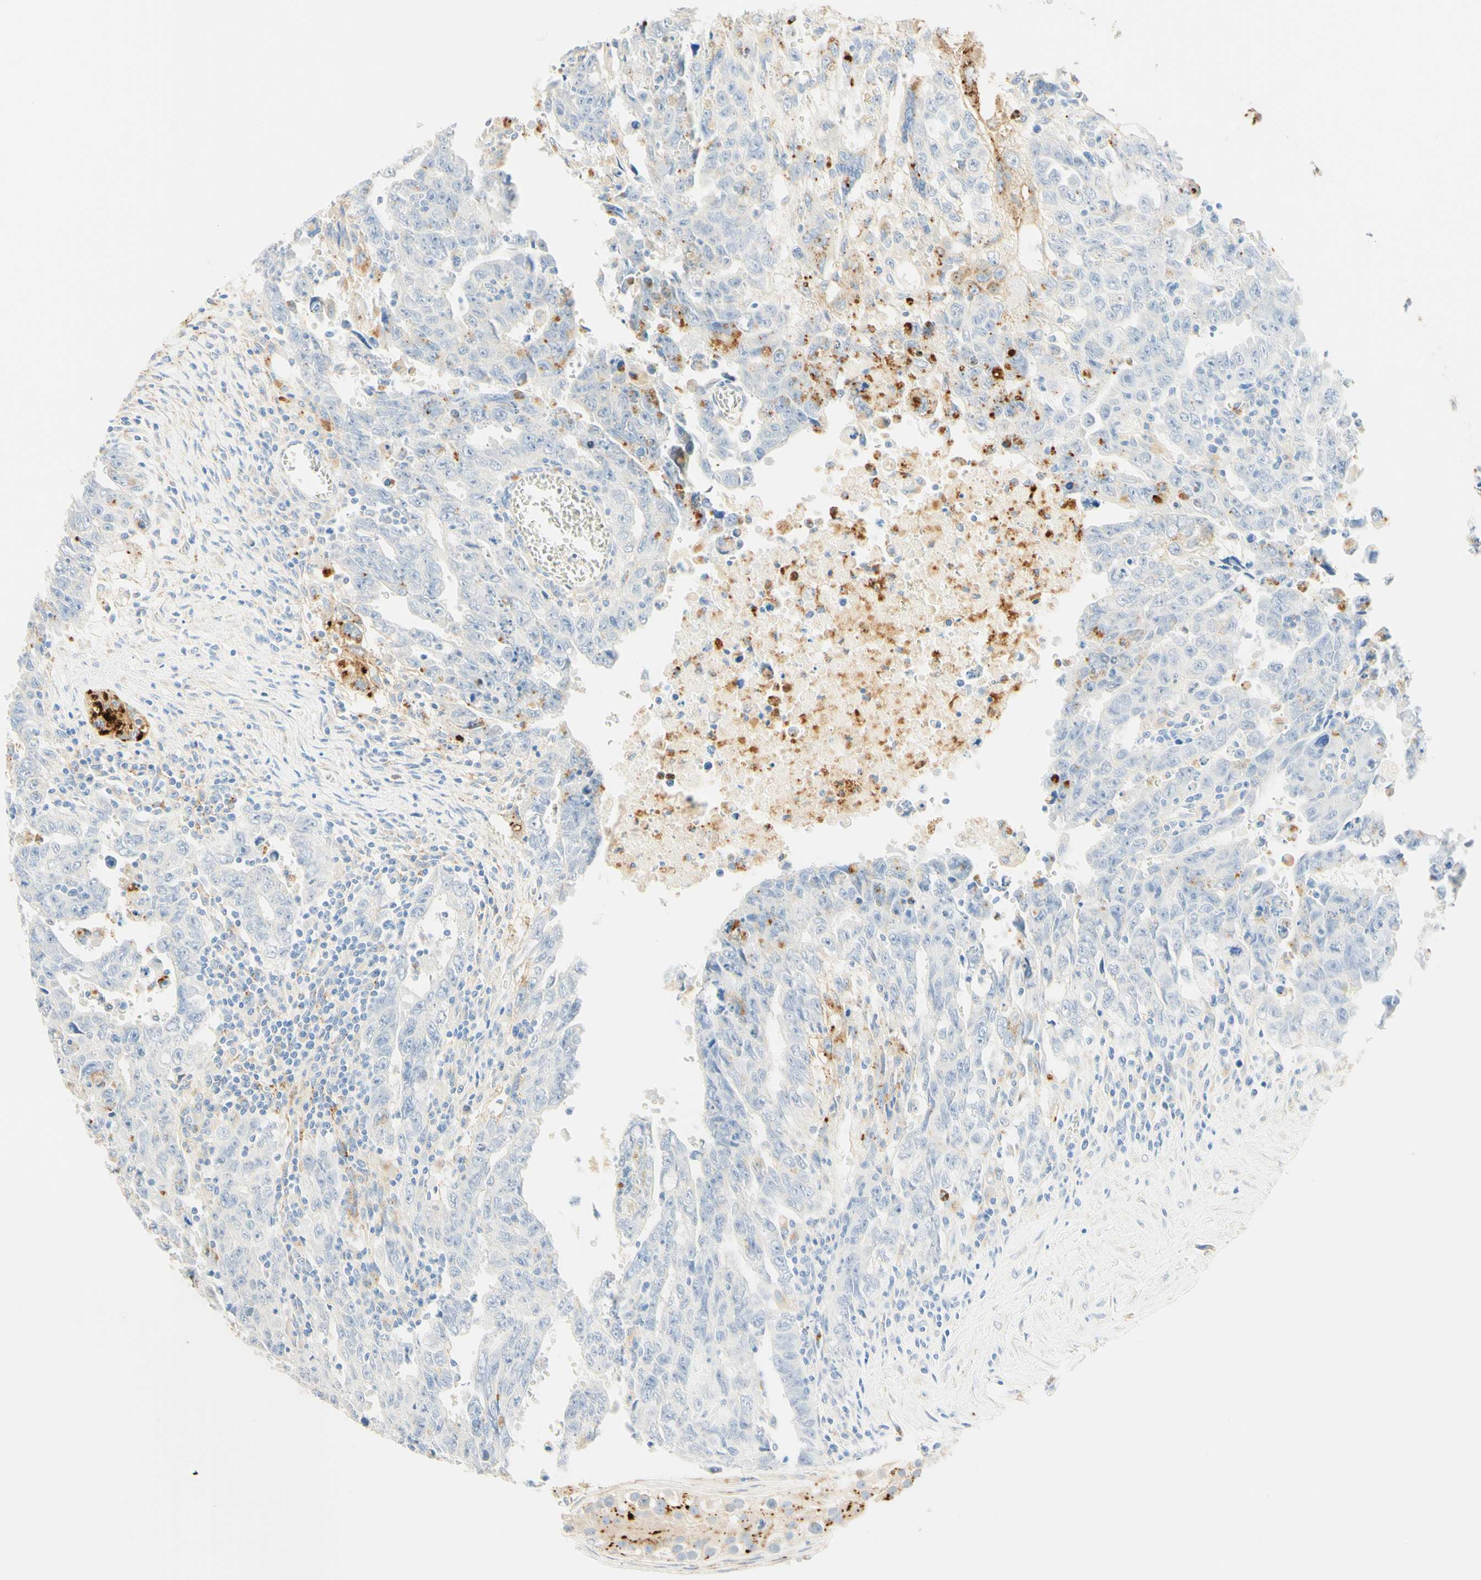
{"staining": {"intensity": "moderate", "quantity": "<25%", "location": "cytoplasmic/membranous"}, "tissue": "testis cancer", "cell_type": "Tumor cells", "image_type": "cancer", "snomed": [{"axis": "morphology", "description": "Carcinoma, Embryonal, NOS"}, {"axis": "topography", "description": "Testis"}], "caption": "Approximately <25% of tumor cells in testis cancer (embryonal carcinoma) show moderate cytoplasmic/membranous protein expression as visualized by brown immunohistochemical staining.", "gene": "CD63", "patient": {"sex": "male", "age": 28}}